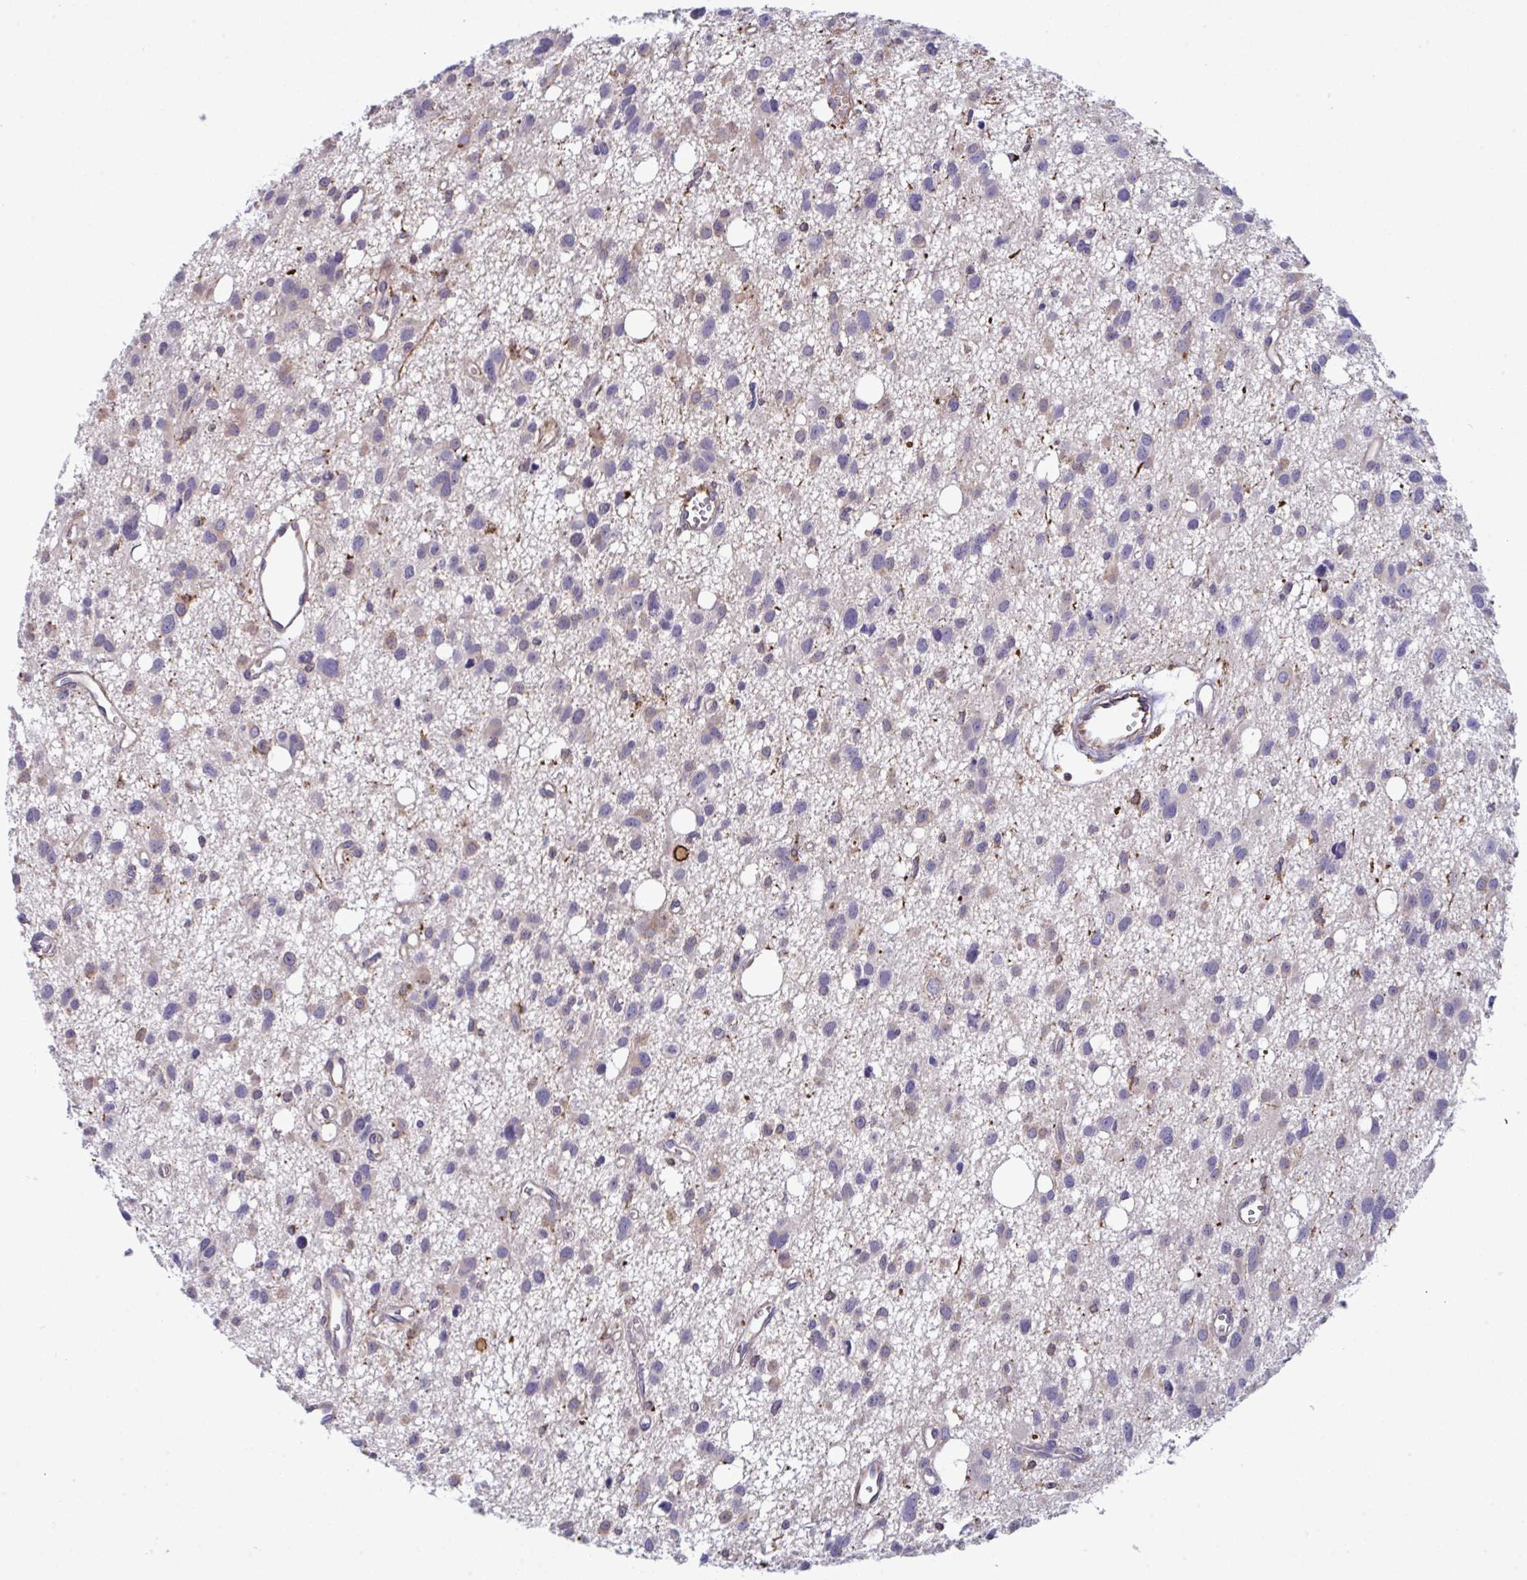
{"staining": {"intensity": "negative", "quantity": "none", "location": "none"}, "tissue": "glioma", "cell_type": "Tumor cells", "image_type": "cancer", "snomed": [{"axis": "morphology", "description": "Glioma, malignant, High grade"}, {"axis": "topography", "description": "Brain"}], "caption": "Immunohistochemistry (IHC) image of glioma stained for a protein (brown), which displays no staining in tumor cells.", "gene": "MYMK", "patient": {"sex": "male", "age": 23}}